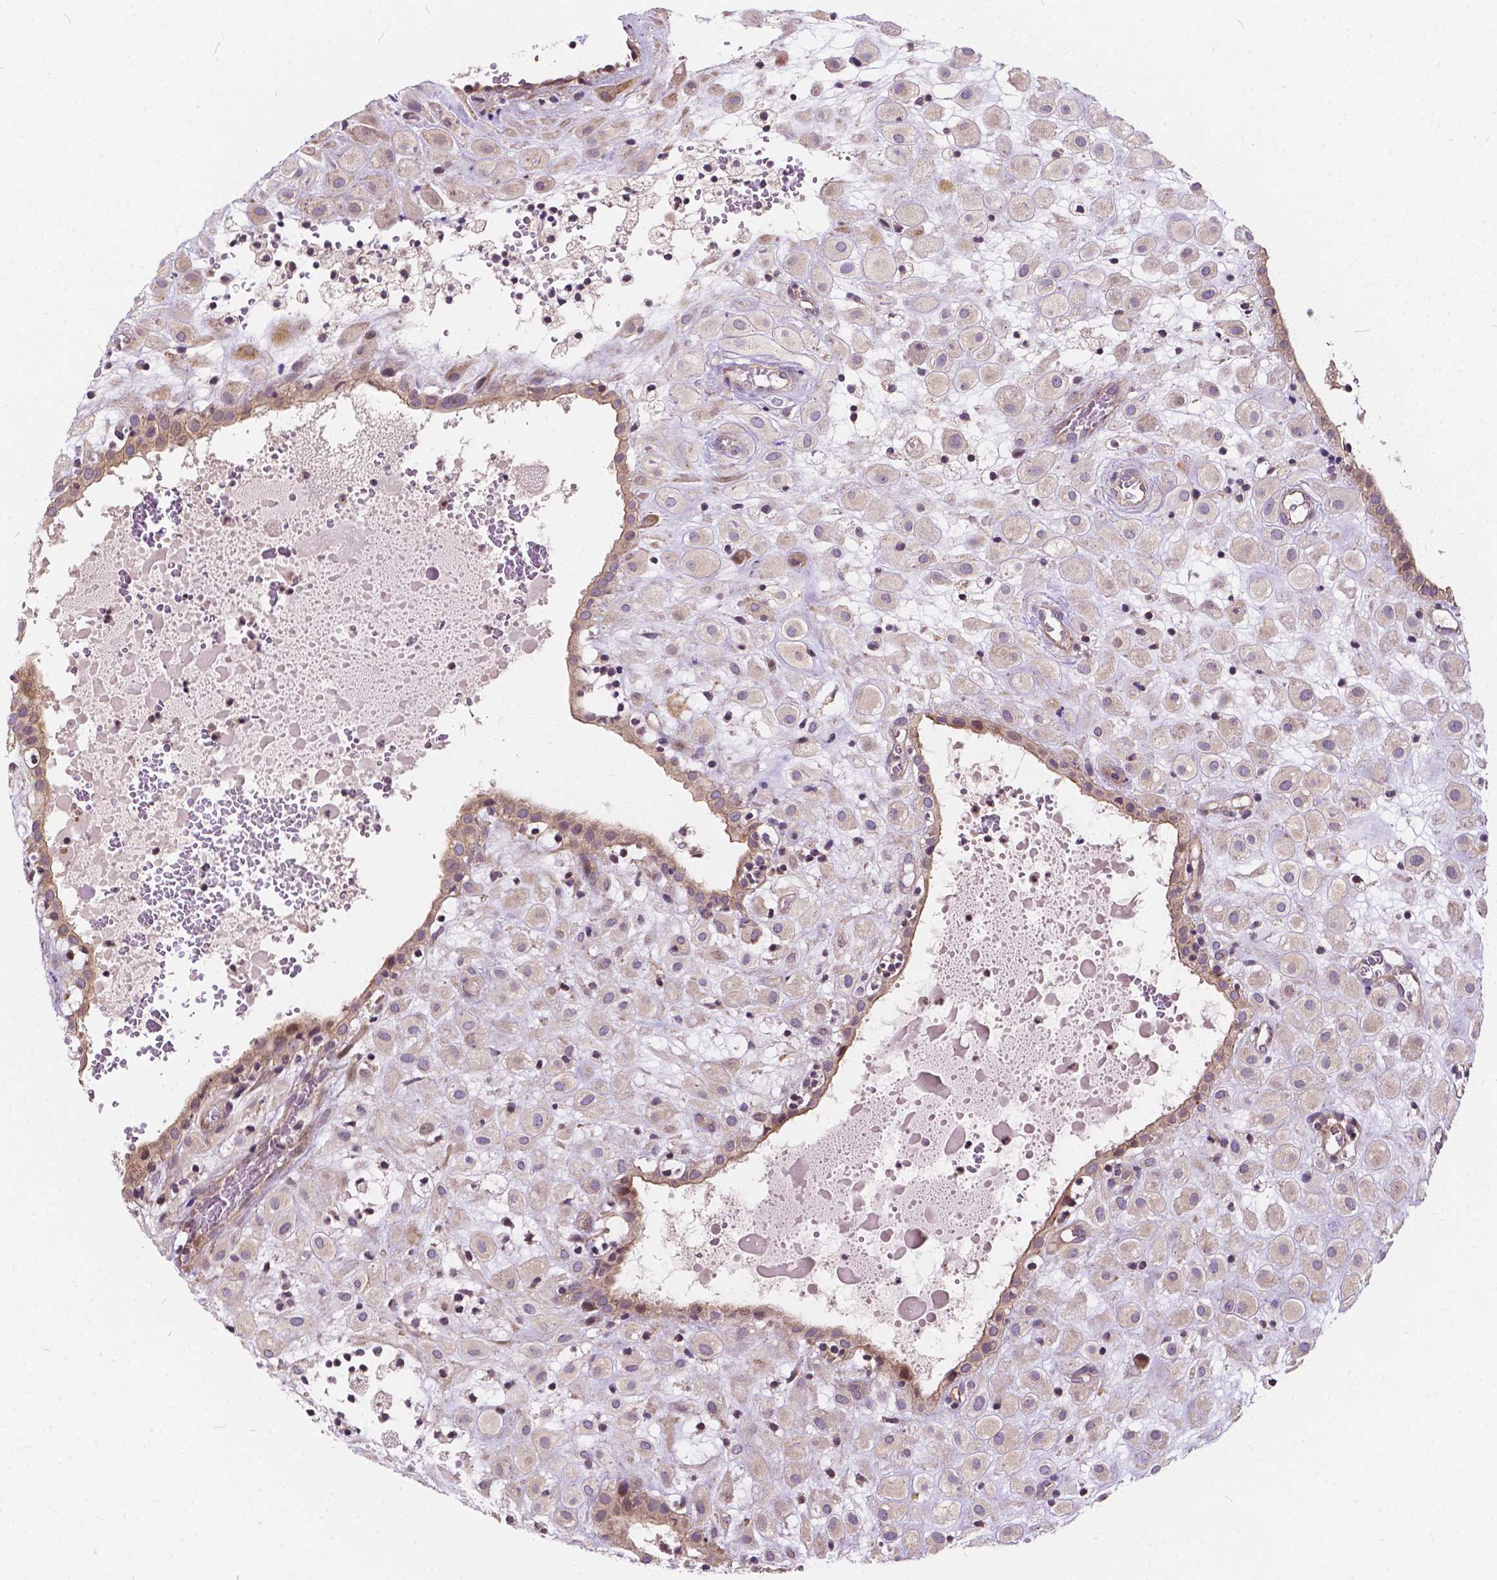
{"staining": {"intensity": "weak", "quantity": ">75%", "location": "cytoplasmic/membranous"}, "tissue": "placenta", "cell_type": "Decidual cells", "image_type": "normal", "snomed": [{"axis": "morphology", "description": "Normal tissue, NOS"}, {"axis": "topography", "description": "Placenta"}], "caption": "A low amount of weak cytoplasmic/membranous expression is present in about >75% of decidual cells in unremarkable placenta. (DAB (3,3'-diaminobenzidine) = brown stain, brightfield microscopy at high magnification).", "gene": "INPP5E", "patient": {"sex": "female", "age": 24}}